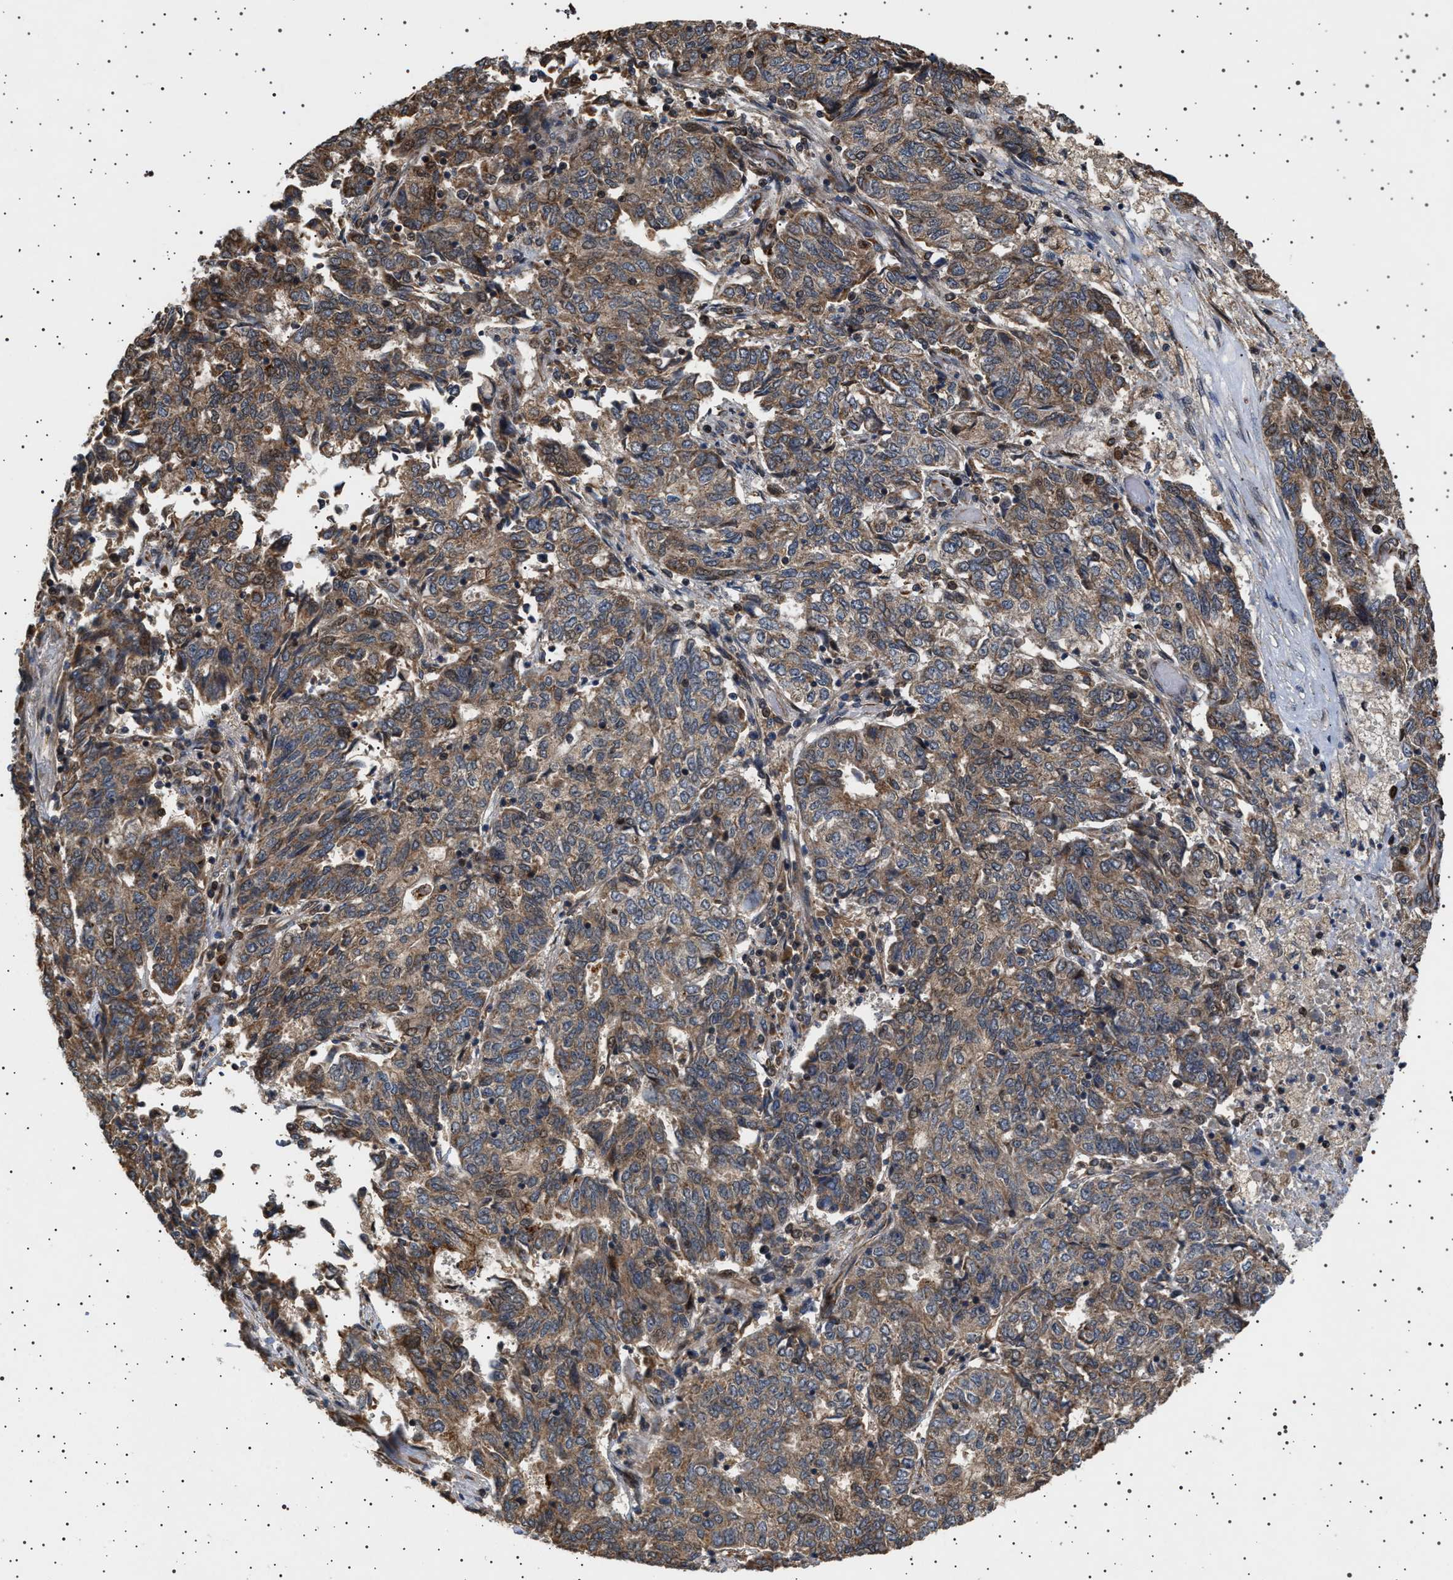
{"staining": {"intensity": "weak", "quantity": ">75%", "location": "cytoplasmic/membranous"}, "tissue": "endometrial cancer", "cell_type": "Tumor cells", "image_type": "cancer", "snomed": [{"axis": "morphology", "description": "Adenocarcinoma, NOS"}, {"axis": "topography", "description": "Endometrium"}], "caption": "Human endometrial cancer stained with a brown dye reveals weak cytoplasmic/membranous positive positivity in approximately >75% of tumor cells.", "gene": "TRUB2", "patient": {"sex": "female", "age": 80}}